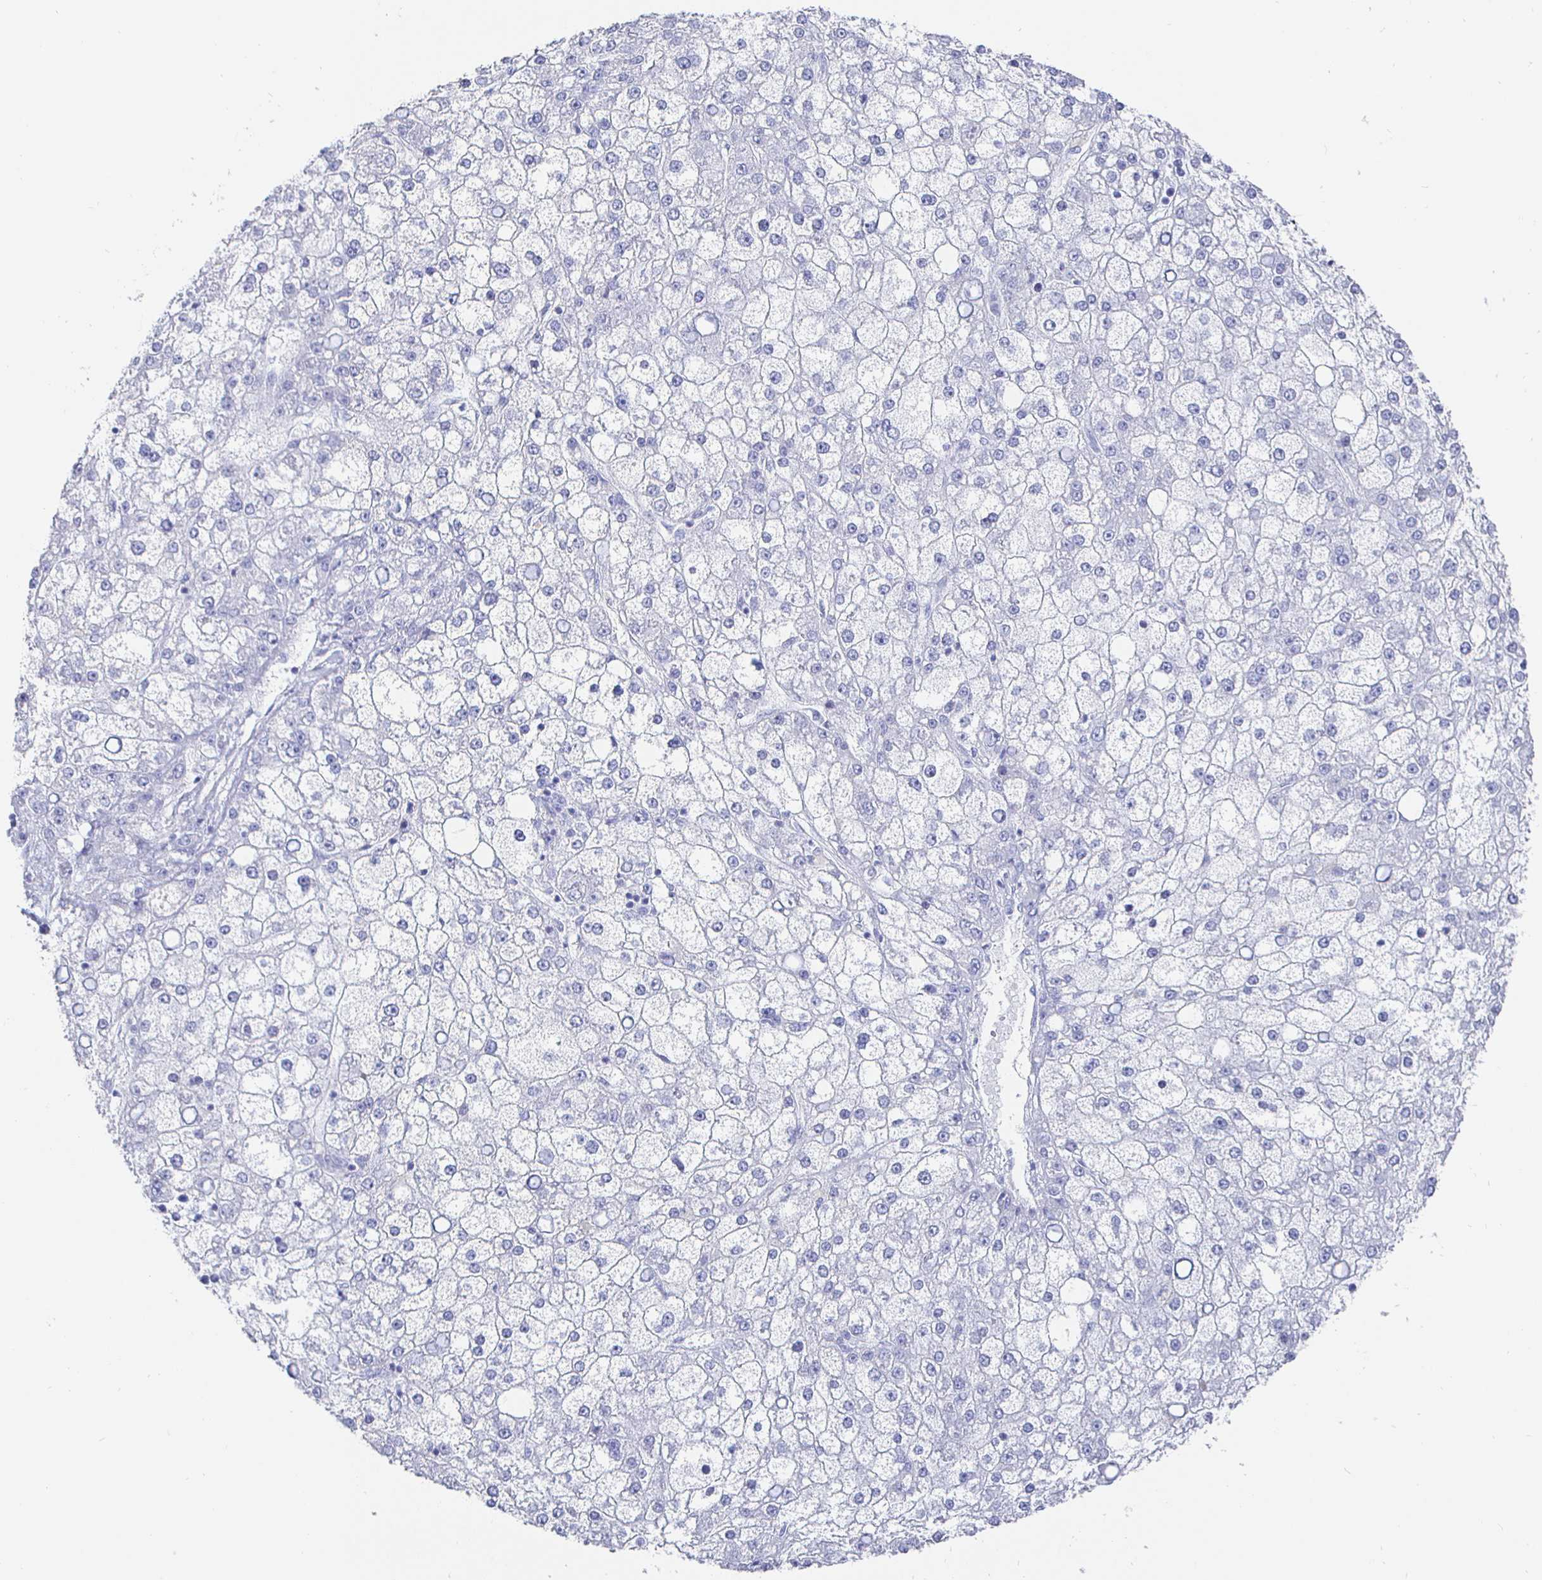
{"staining": {"intensity": "negative", "quantity": "none", "location": "none"}, "tissue": "liver cancer", "cell_type": "Tumor cells", "image_type": "cancer", "snomed": [{"axis": "morphology", "description": "Carcinoma, Hepatocellular, NOS"}, {"axis": "topography", "description": "Liver"}], "caption": "Immunohistochemistry histopathology image of liver cancer stained for a protein (brown), which reveals no staining in tumor cells. Brightfield microscopy of immunohistochemistry stained with DAB (brown) and hematoxylin (blue), captured at high magnification.", "gene": "CLCA1", "patient": {"sex": "male", "age": 67}}